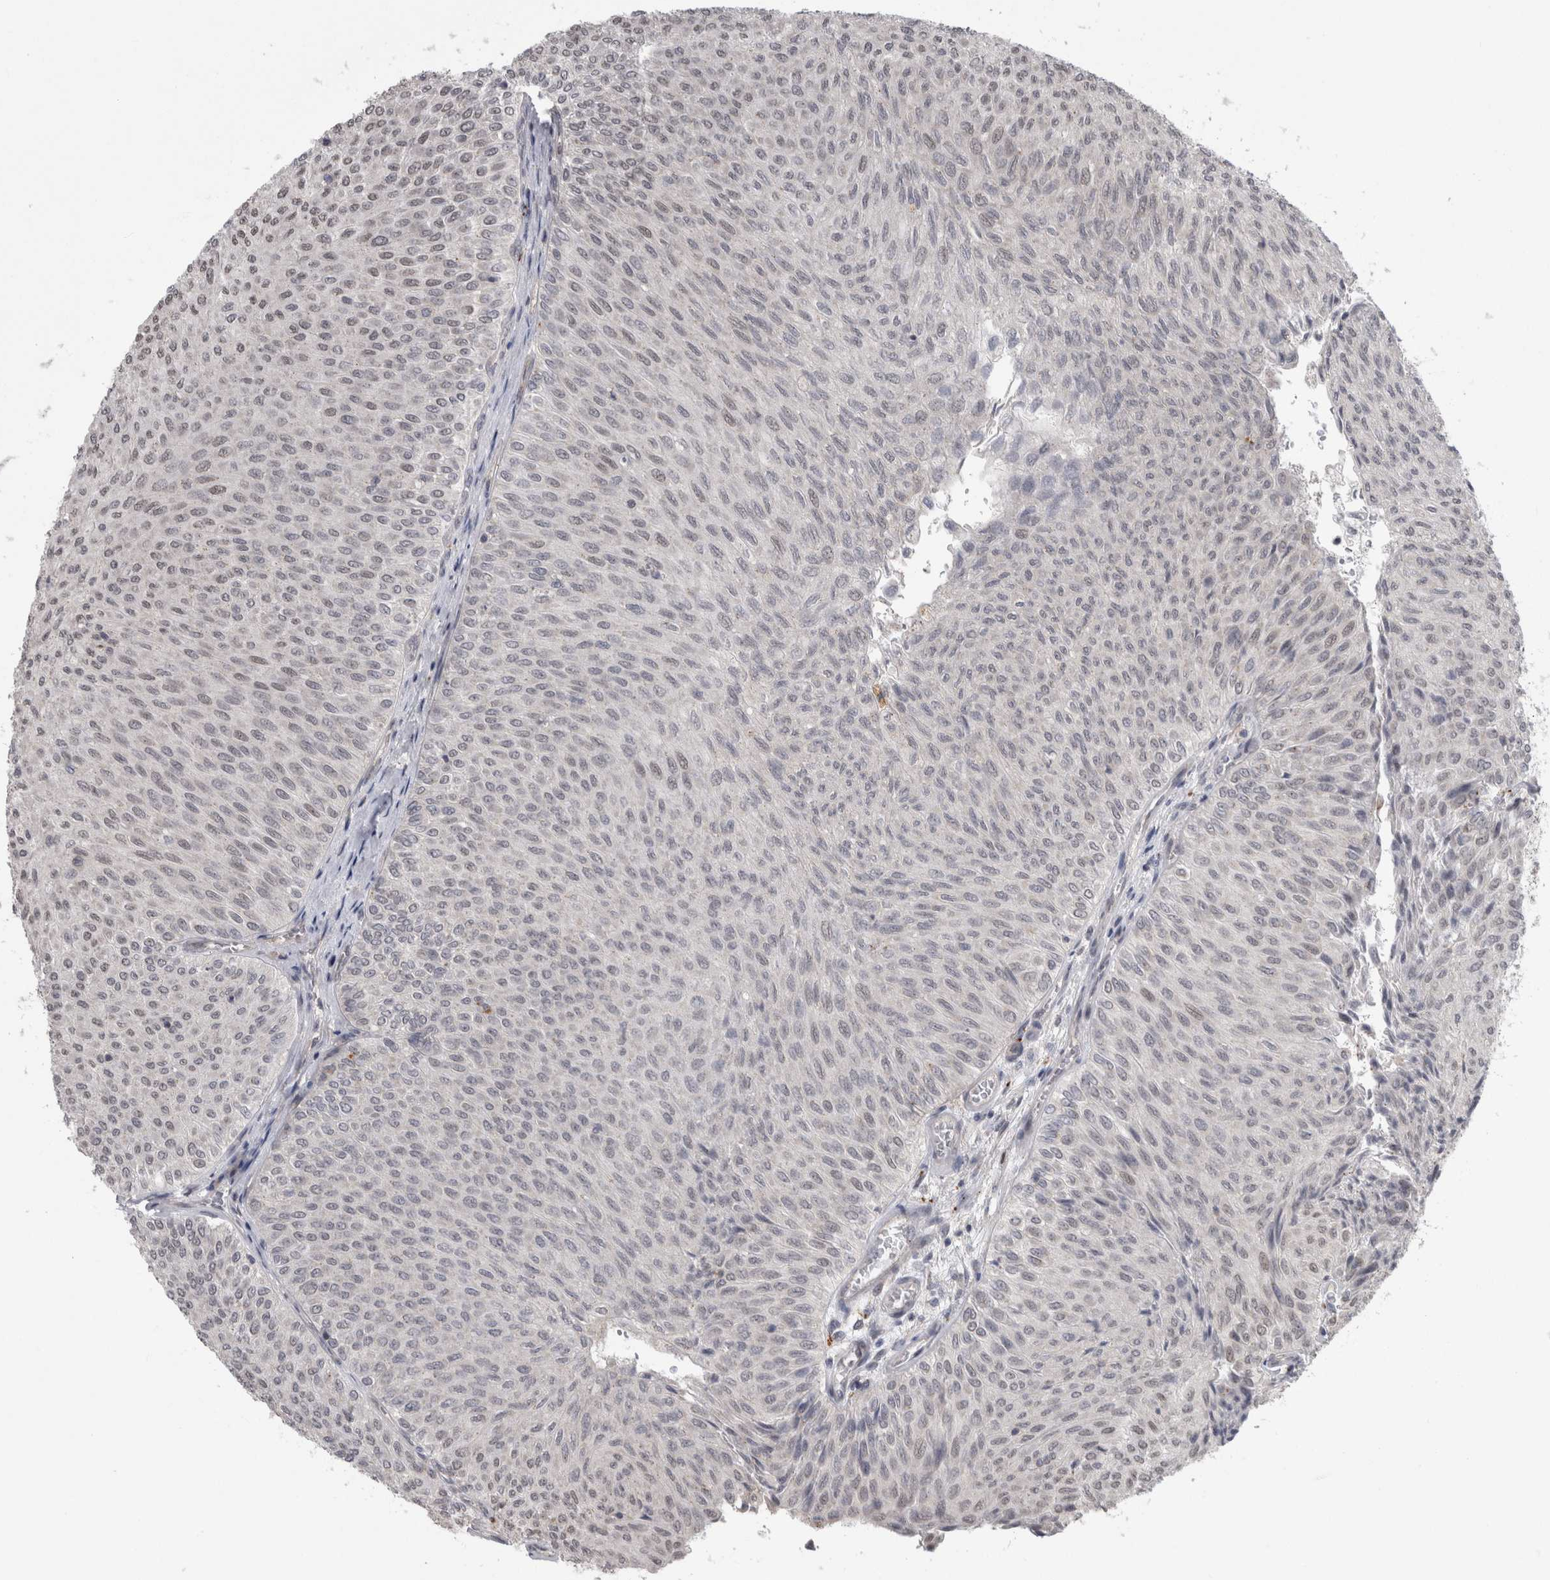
{"staining": {"intensity": "negative", "quantity": "none", "location": "none"}, "tissue": "urothelial cancer", "cell_type": "Tumor cells", "image_type": "cancer", "snomed": [{"axis": "morphology", "description": "Urothelial carcinoma, Low grade"}, {"axis": "topography", "description": "Urinary bladder"}], "caption": "A high-resolution histopathology image shows immunohistochemistry (IHC) staining of urothelial cancer, which exhibits no significant positivity in tumor cells. (Stains: DAB (3,3'-diaminobenzidine) immunohistochemistry (IHC) with hematoxylin counter stain, Microscopy: brightfield microscopy at high magnification).", "gene": "MTBP", "patient": {"sex": "male", "age": 78}}